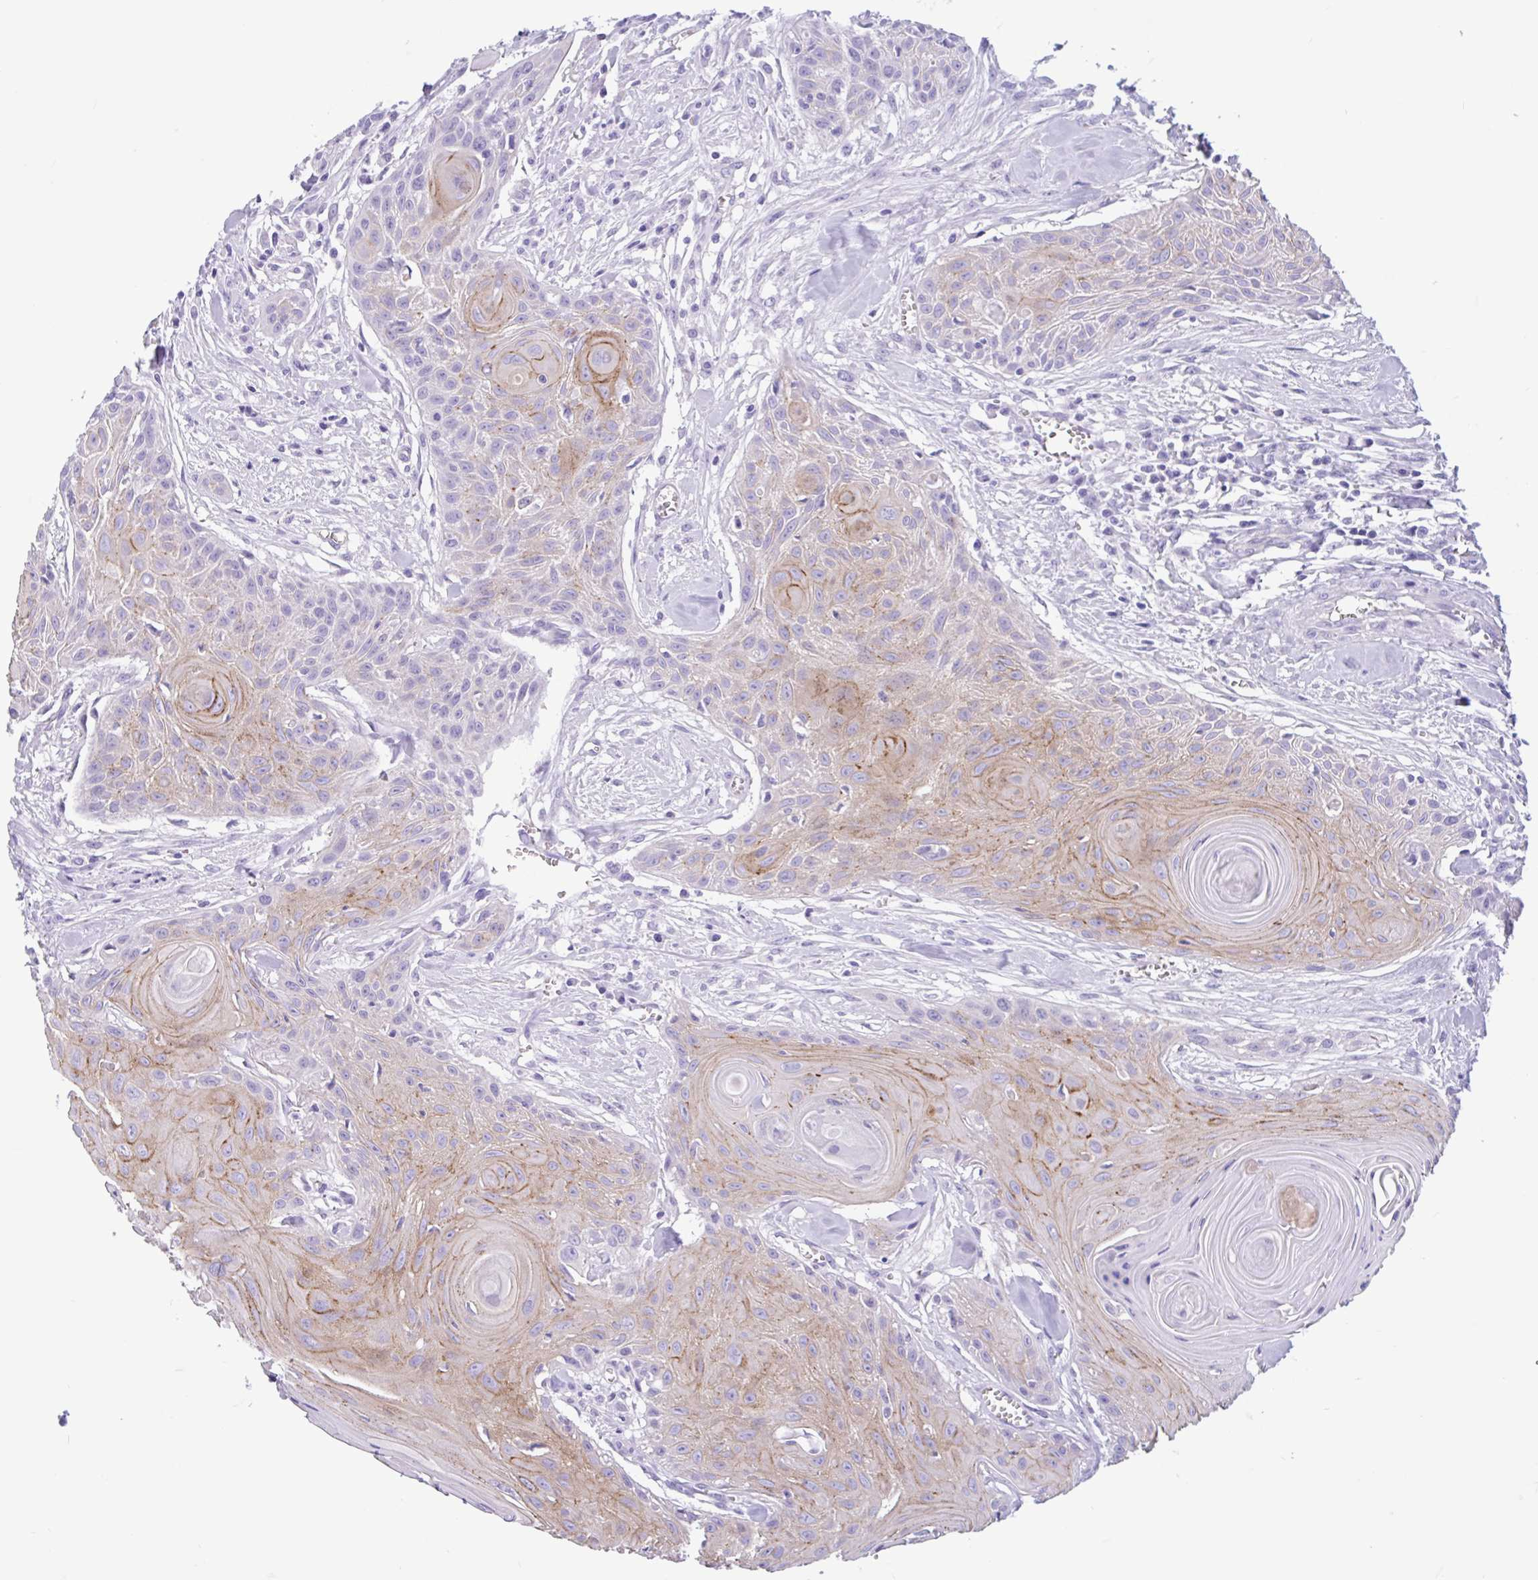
{"staining": {"intensity": "moderate", "quantity": "25%-75%", "location": "cytoplasmic/membranous"}, "tissue": "head and neck cancer", "cell_type": "Tumor cells", "image_type": "cancer", "snomed": [{"axis": "morphology", "description": "Squamous cell carcinoma, NOS"}, {"axis": "topography", "description": "Lymph node"}, {"axis": "topography", "description": "Salivary gland"}, {"axis": "topography", "description": "Head-Neck"}], "caption": "Head and neck squamous cell carcinoma was stained to show a protein in brown. There is medium levels of moderate cytoplasmic/membranous expression in about 25%-75% of tumor cells.", "gene": "TMEM79", "patient": {"sex": "female", "age": 74}}